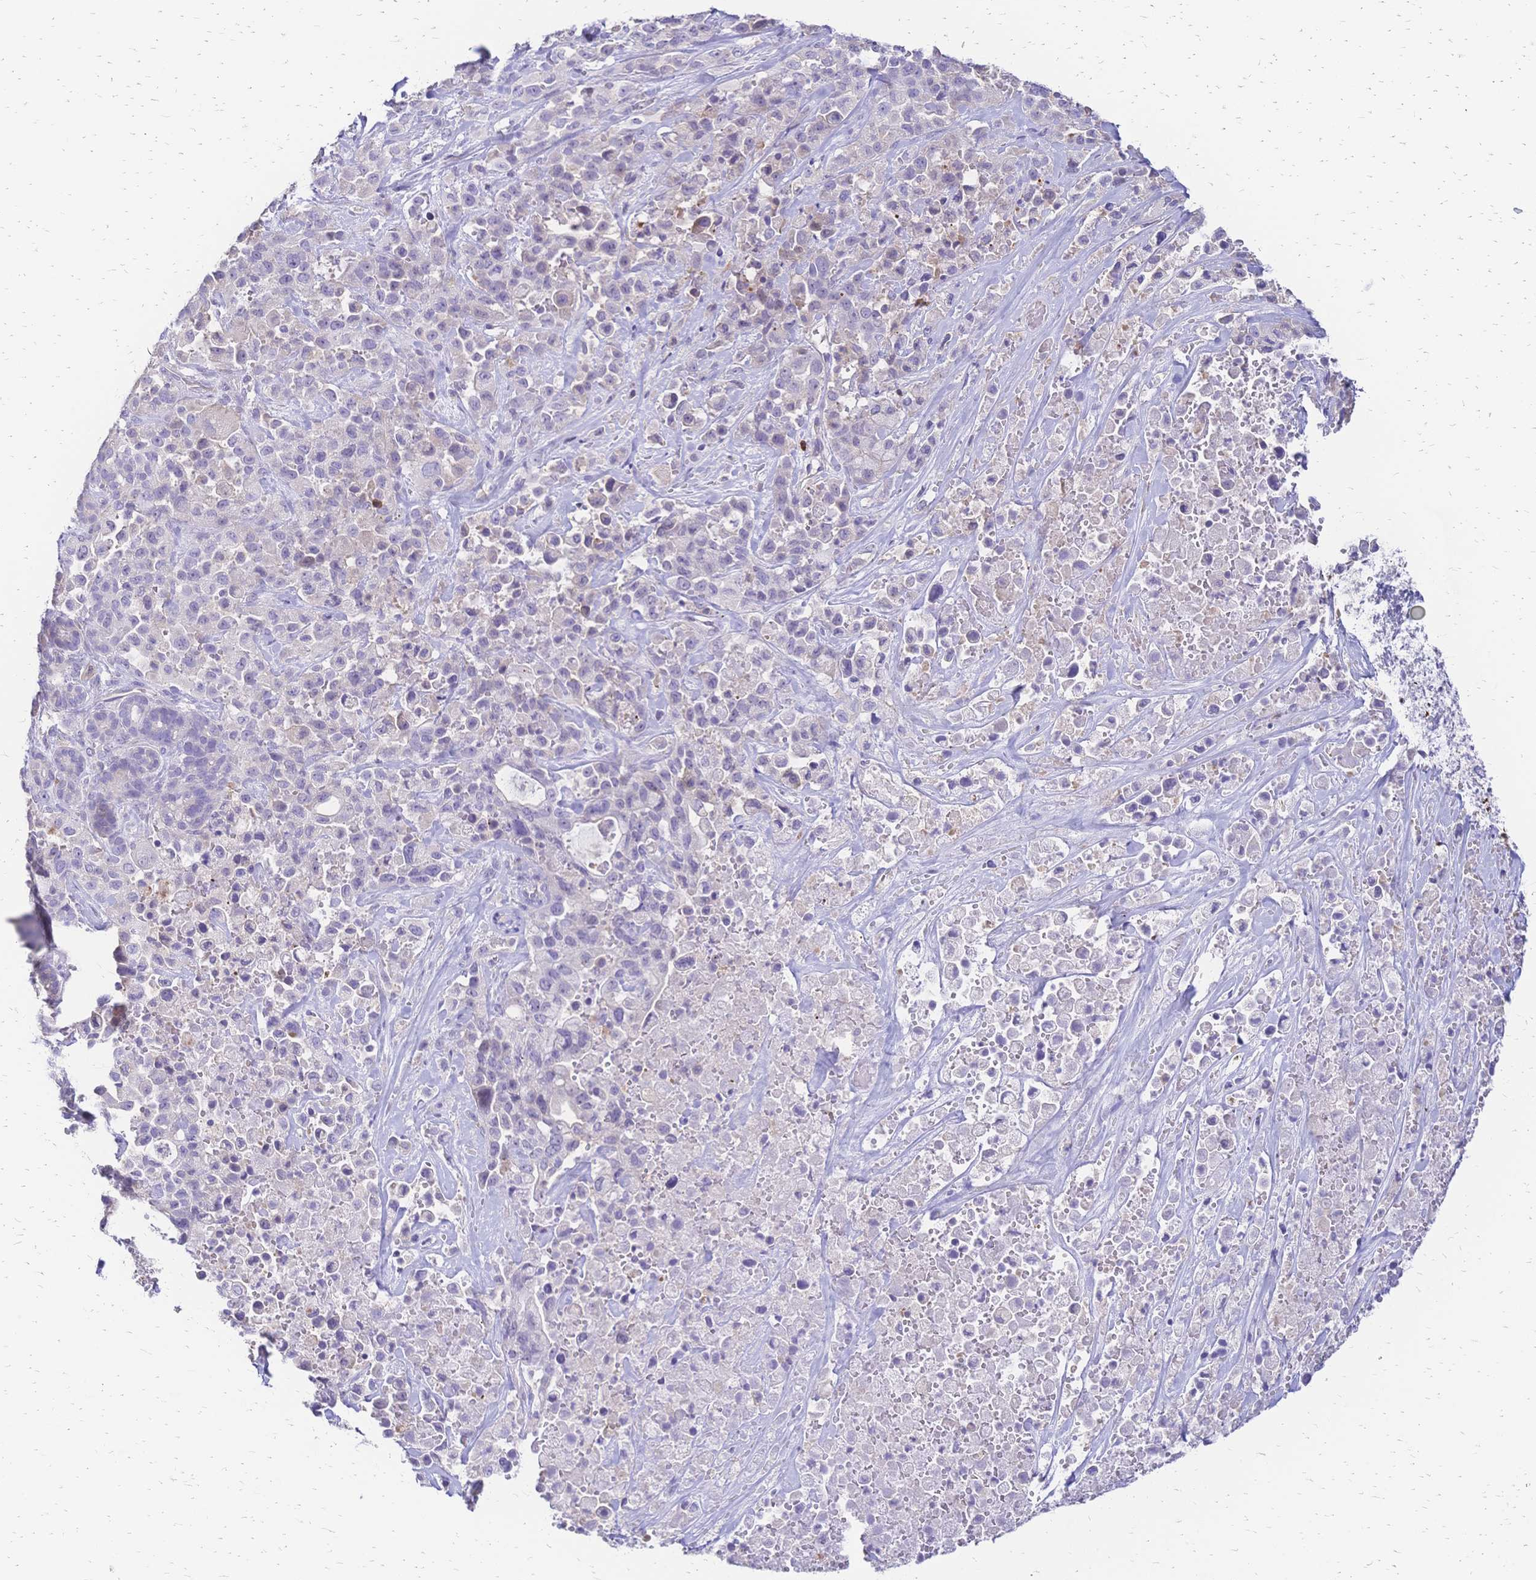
{"staining": {"intensity": "negative", "quantity": "none", "location": "none"}, "tissue": "pancreatic cancer", "cell_type": "Tumor cells", "image_type": "cancer", "snomed": [{"axis": "morphology", "description": "Adenocarcinoma, NOS"}, {"axis": "topography", "description": "Pancreas"}], "caption": "Human adenocarcinoma (pancreatic) stained for a protein using immunohistochemistry exhibits no positivity in tumor cells.", "gene": "IL2RA", "patient": {"sex": "male", "age": 44}}